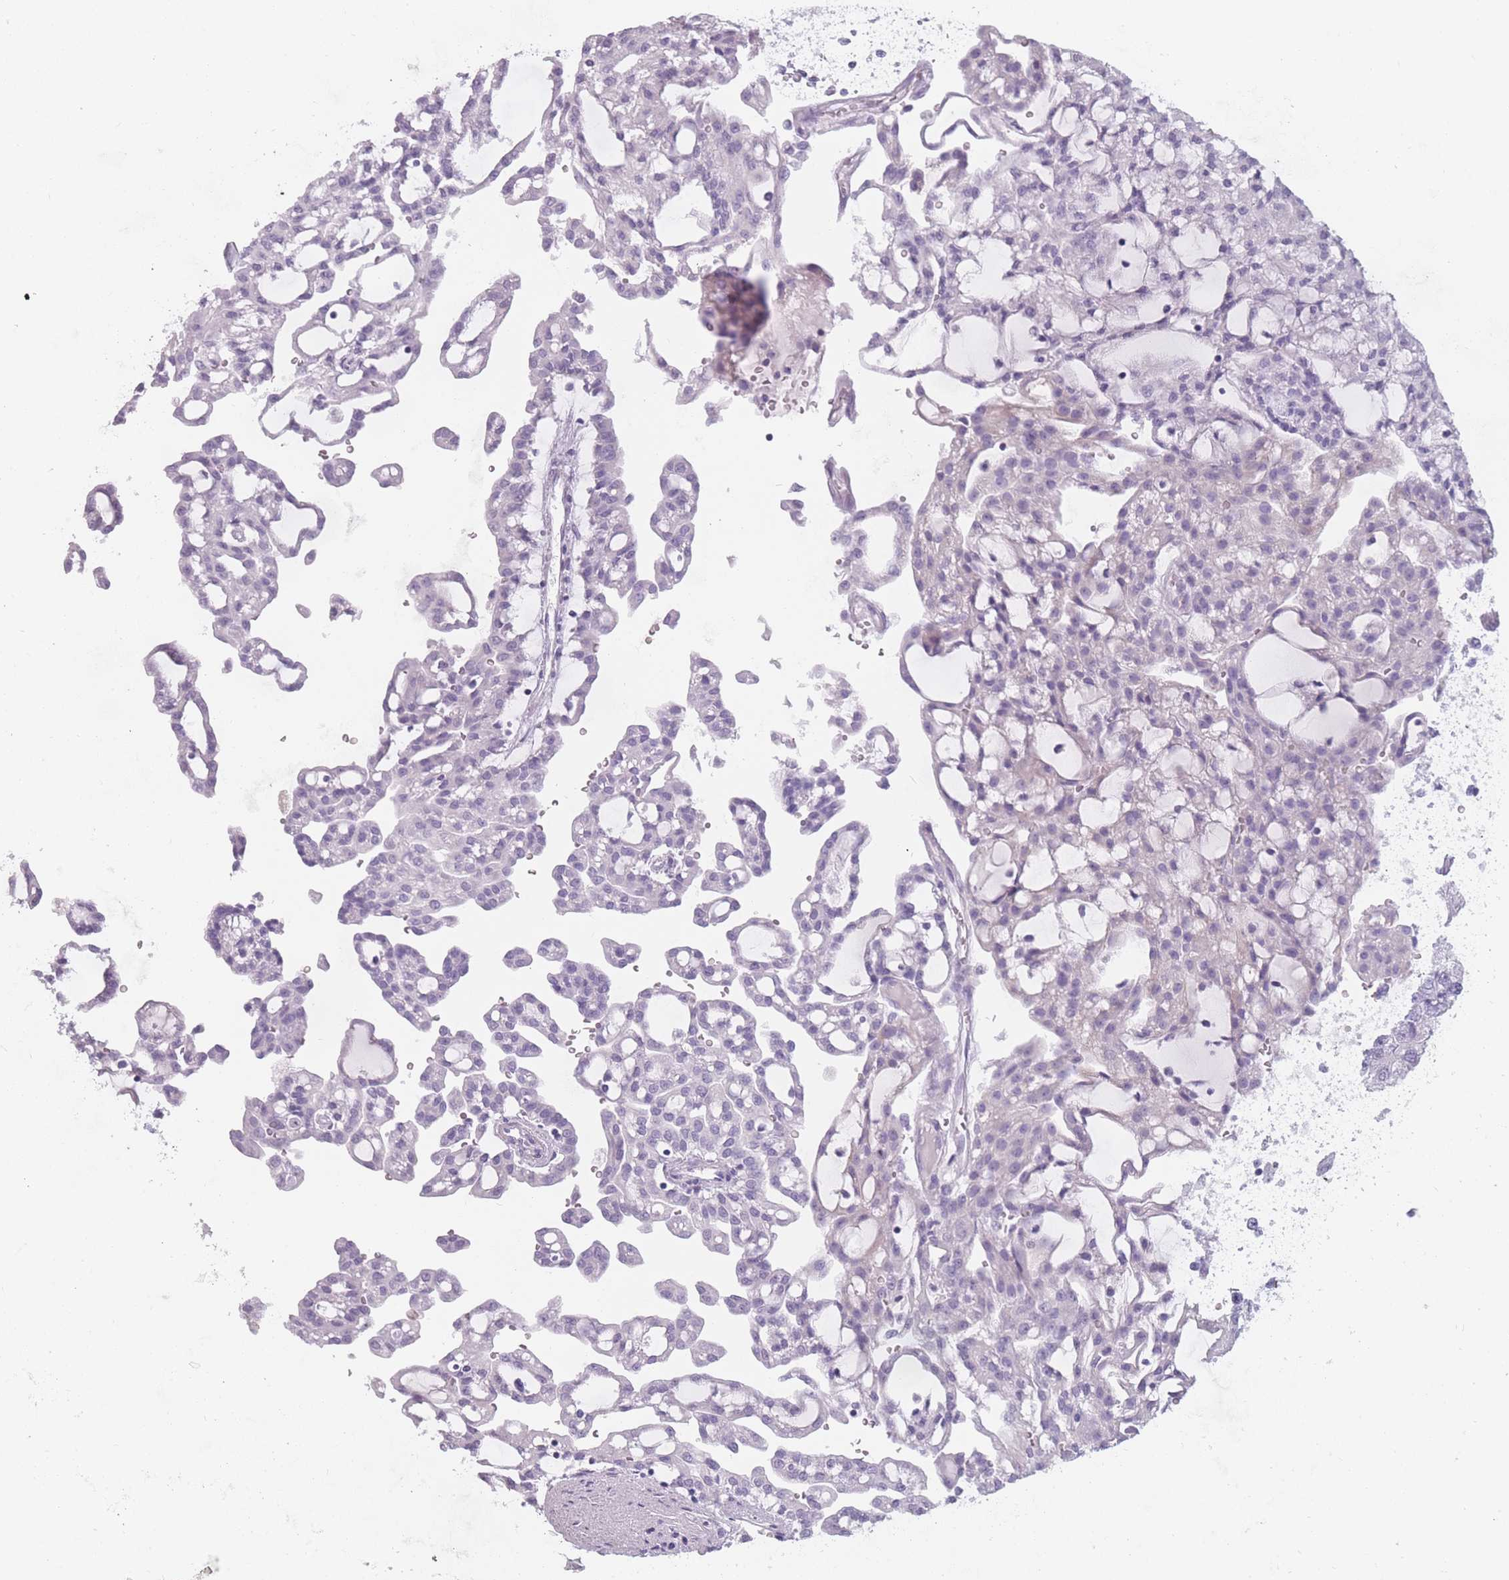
{"staining": {"intensity": "negative", "quantity": "none", "location": "none"}, "tissue": "renal cancer", "cell_type": "Tumor cells", "image_type": "cancer", "snomed": [{"axis": "morphology", "description": "Adenocarcinoma, NOS"}, {"axis": "topography", "description": "Kidney"}], "caption": "The photomicrograph displays no significant expression in tumor cells of adenocarcinoma (renal).", "gene": "PPFIA3", "patient": {"sex": "male", "age": 63}}